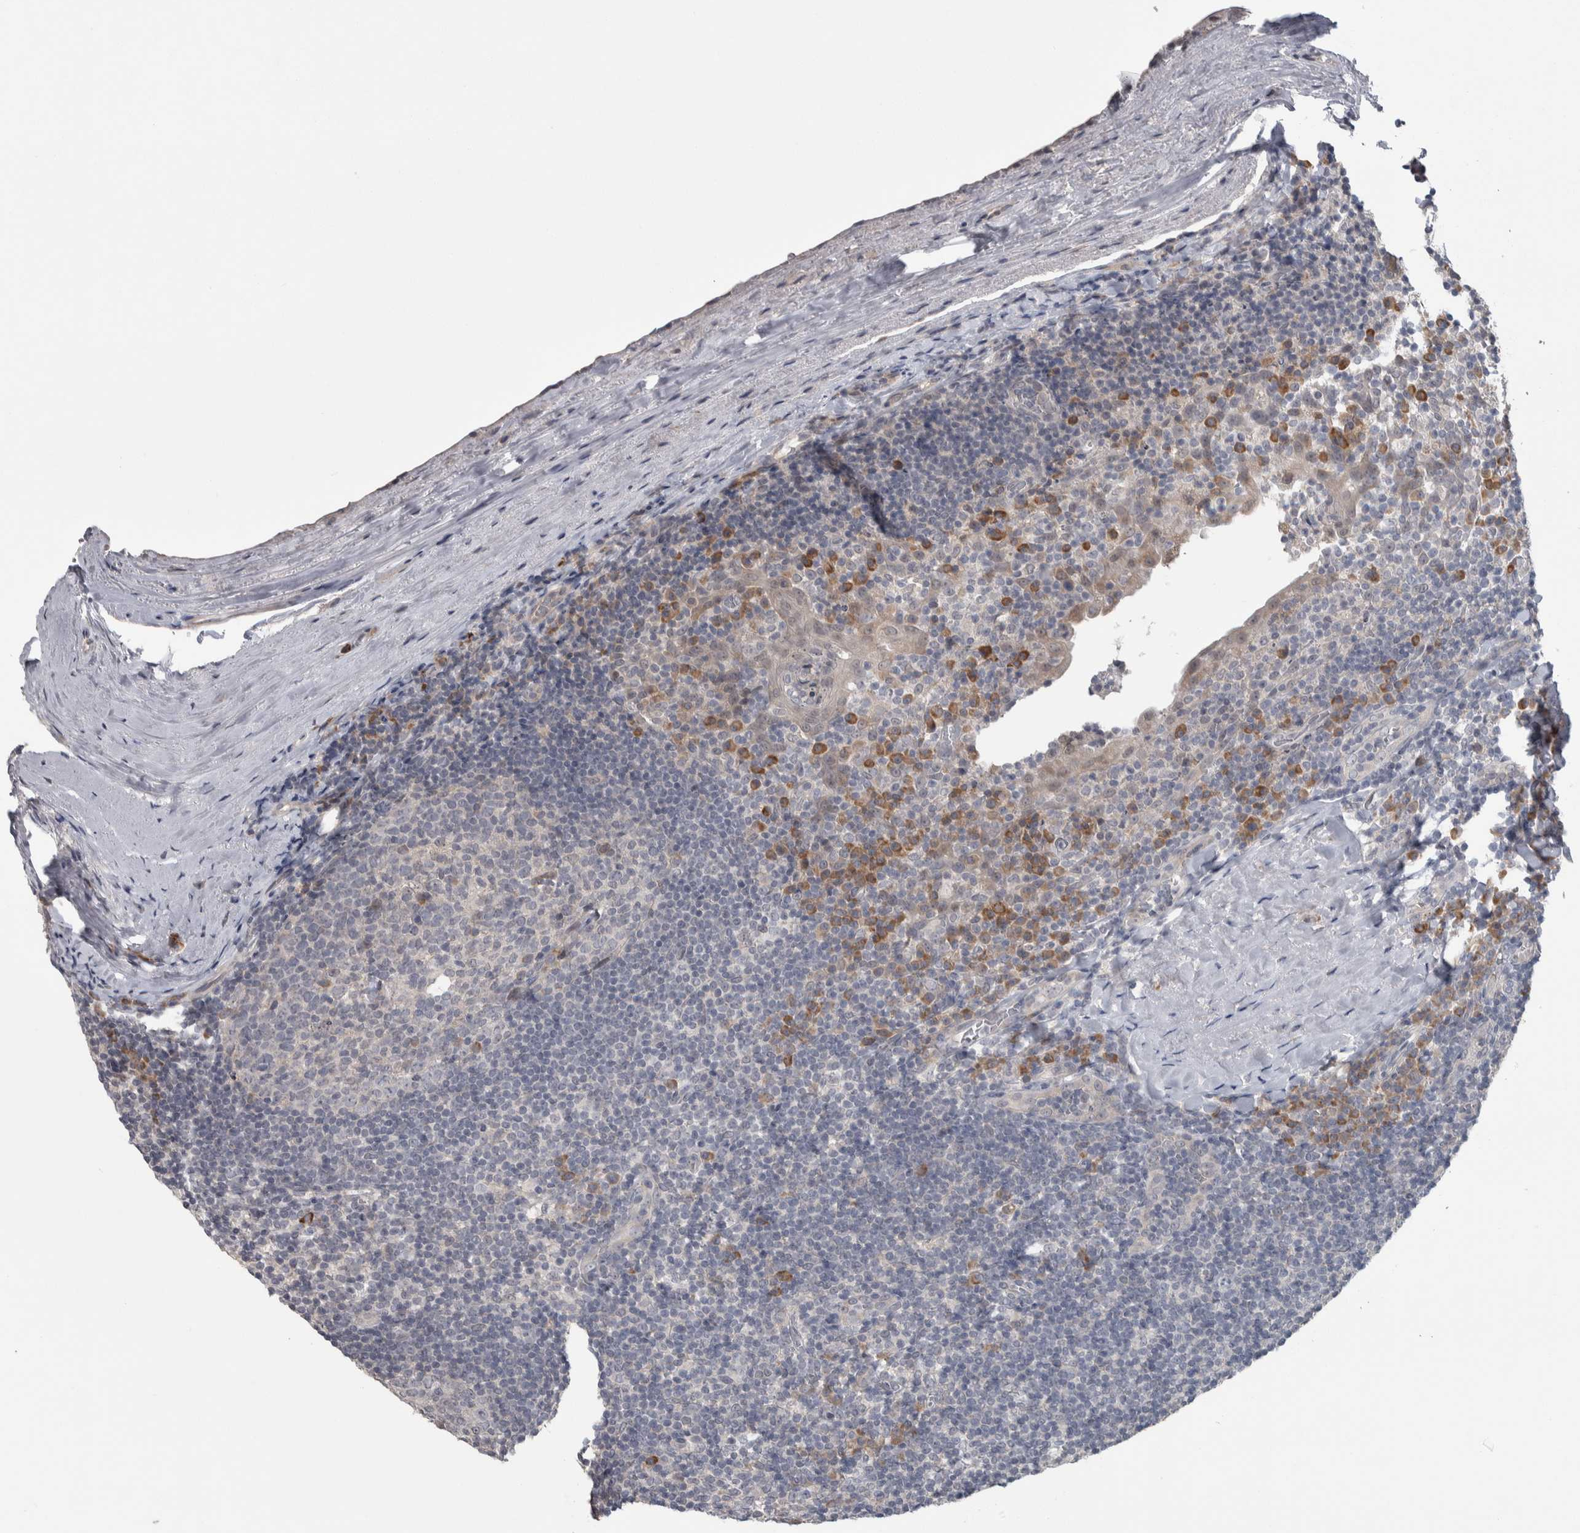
{"staining": {"intensity": "moderate", "quantity": "<25%", "location": "cytoplasmic/membranous"}, "tissue": "tonsil", "cell_type": "Germinal center cells", "image_type": "normal", "snomed": [{"axis": "morphology", "description": "Normal tissue, NOS"}, {"axis": "topography", "description": "Tonsil"}], "caption": "Tonsil stained with immunohistochemistry (IHC) demonstrates moderate cytoplasmic/membranous positivity in approximately <25% of germinal center cells. (DAB = brown stain, brightfield microscopy at high magnification).", "gene": "CUL2", "patient": {"sex": "male", "age": 37}}